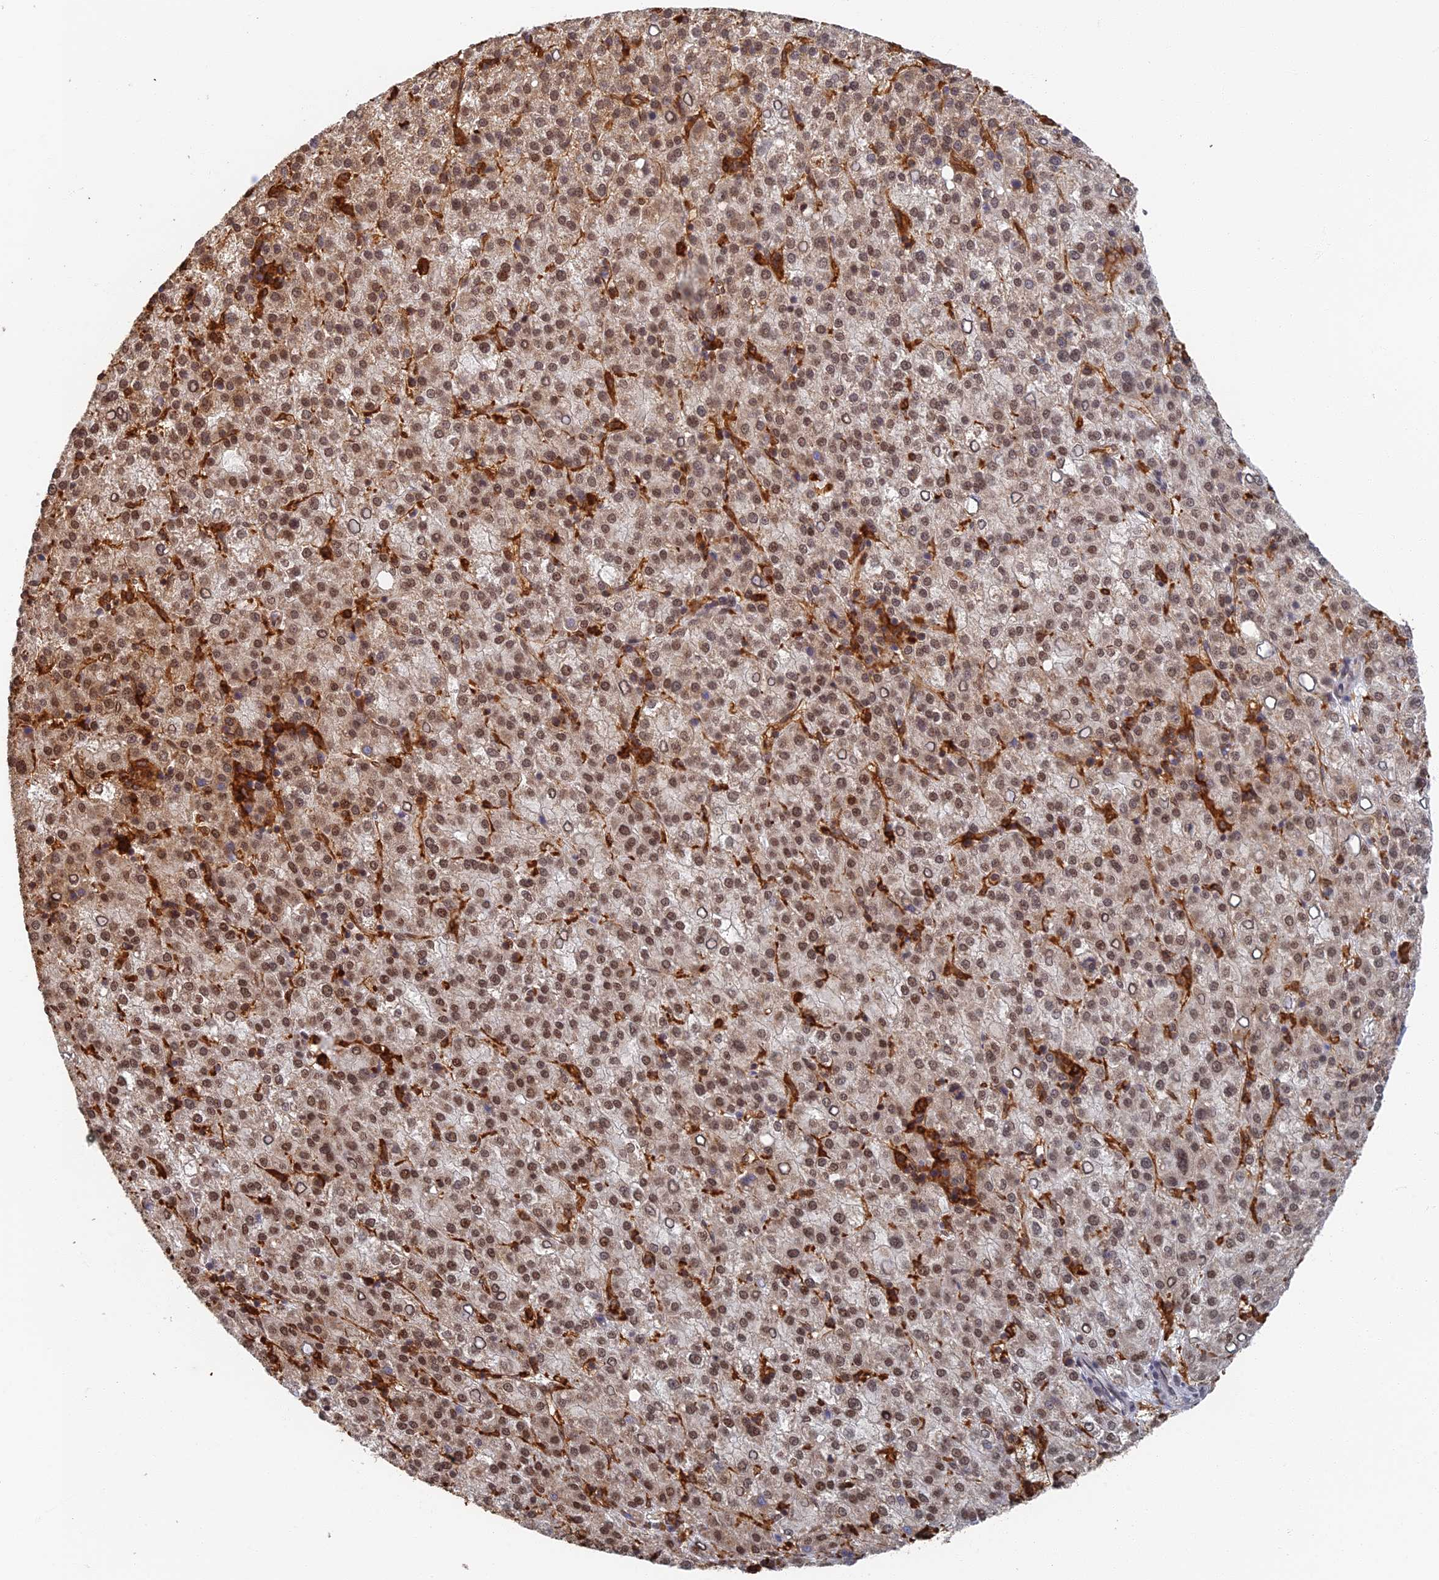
{"staining": {"intensity": "moderate", "quantity": "25%-75%", "location": "cytoplasmic/membranous,nuclear"}, "tissue": "liver cancer", "cell_type": "Tumor cells", "image_type": "cancer", "snomed": [{"axis": "morphology", "description": "Carcinoma, Hepatocellular, NOS"}, {"axis": "topography", "description": "Liver"}], "caption": "Human liver cancer stained for a protein (brown) displays moderate cytoplasmic/membranous and nuclear positive staining in about 25%-75% of tumor cells.", "gene": "GPATCH1", "patient": {"sex": "female", "age": 58}}